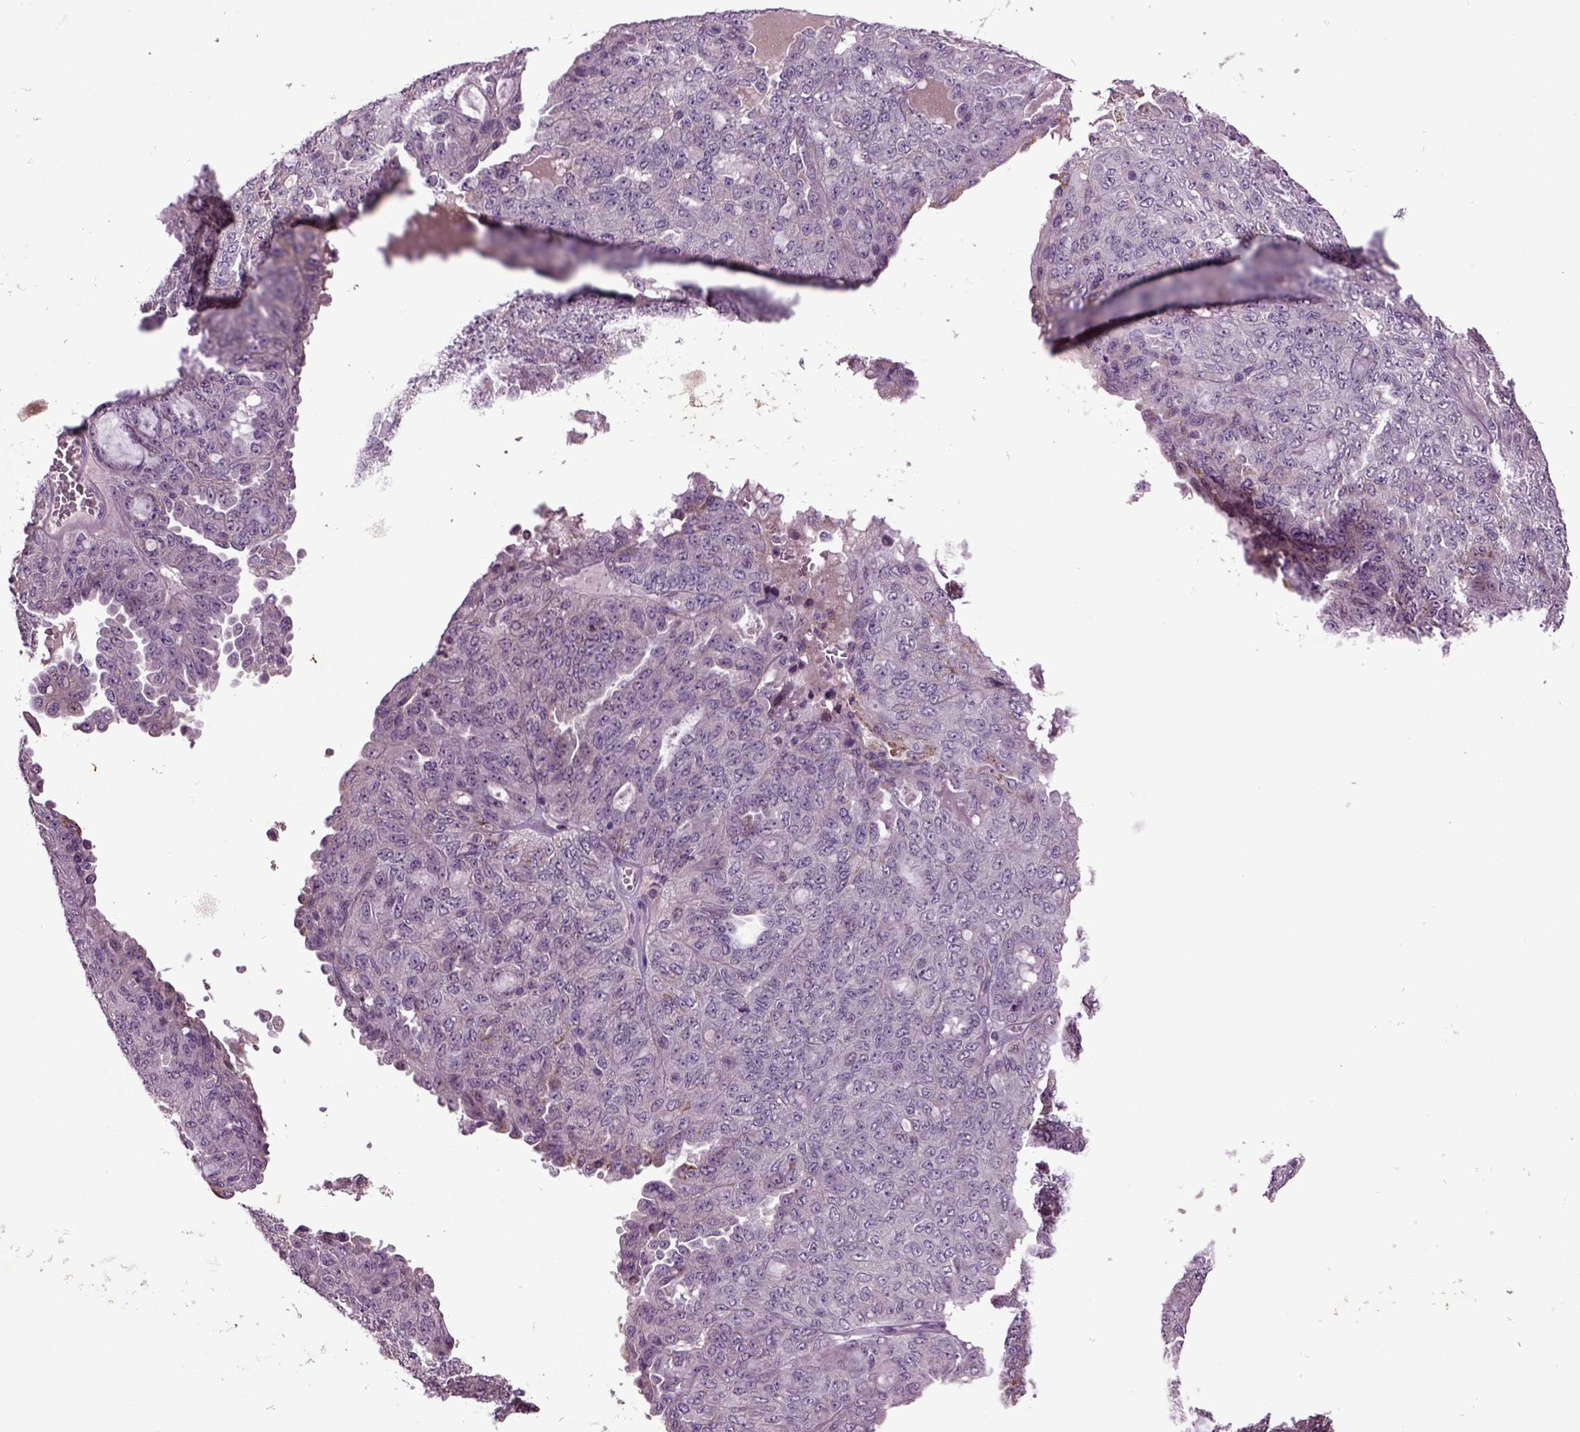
{"staining": {"intensity": "negative", "quantity": "none", "location": "none"}, "tissue": "ovarian cancer", "cell_type": "Tumor cells", "image_type": "cancer", "snomed": [{"axis": "morphology", "description": "Cystadenocarcinoma, serous, NOS"}, {"axis": "topography", "description": "Ovary"}], "caption": "This micrograph is of serous cystadenocarcinoma (ovarian) stained with immunohistochemistry to label a protein in brown with the nuclei are counter-stained blue. There is no staining in tumor cells.", "gene": "SLC17A6", "patient": {"sex": "female", "age": 71}}